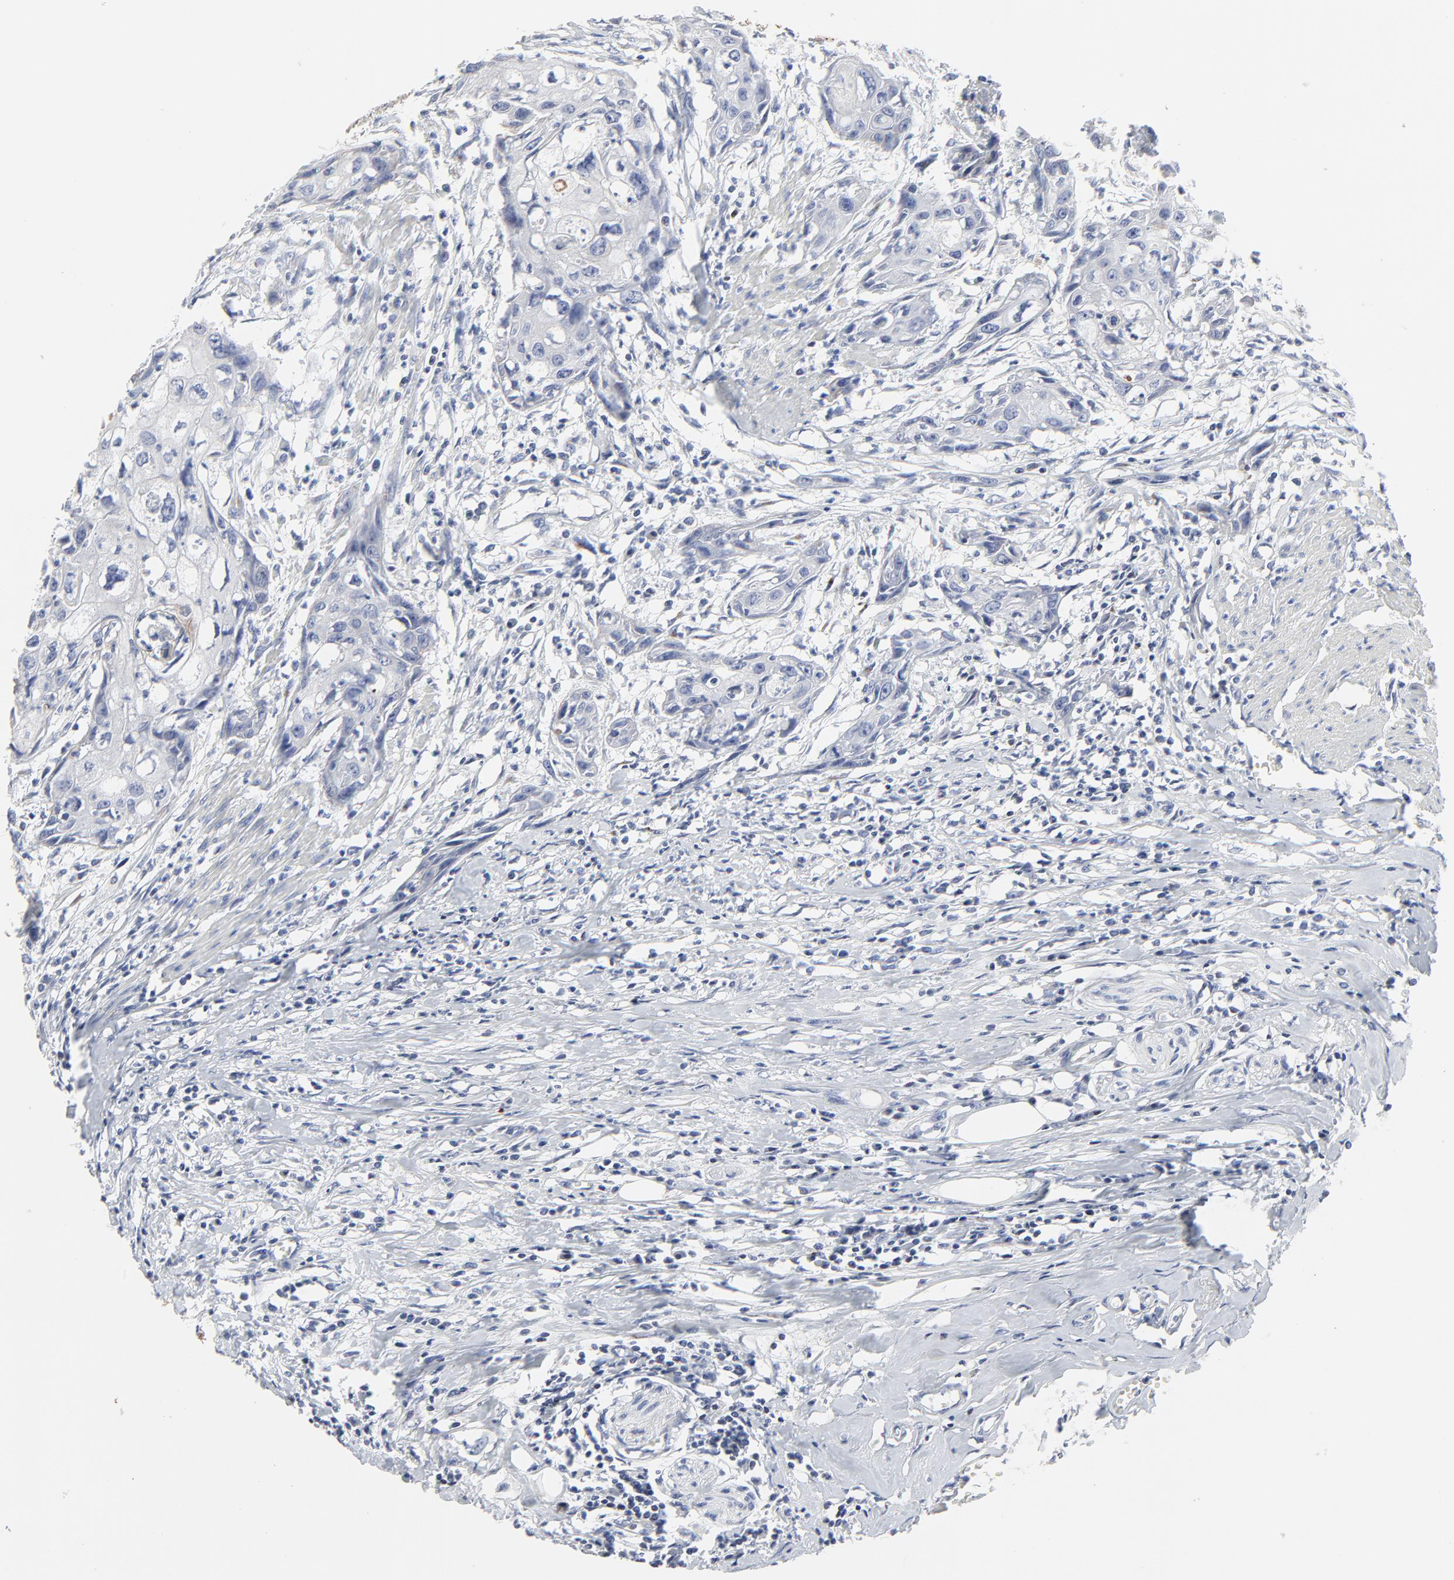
{"staining": {"intensity": "negative", "quantity": "none", "location": "none"}, "tissue": "urothelial cancer", "cell_type": "Tumor cells", "image_type": "cancer", "snomed": [{"axis": "morphology", "description": "Urothelial carcinoma, High grade"}, {"axis": "topography", "description": "Urinary bladder"}], "caption": "Image shows no significant protein positivity in tumor cells of urothelial carcinoma (high-grade). (DAB immunohistochemistry with hematoxylin counter stain).", "gene": "LNX1", "patient": {"sex": "male", "age": 54}}